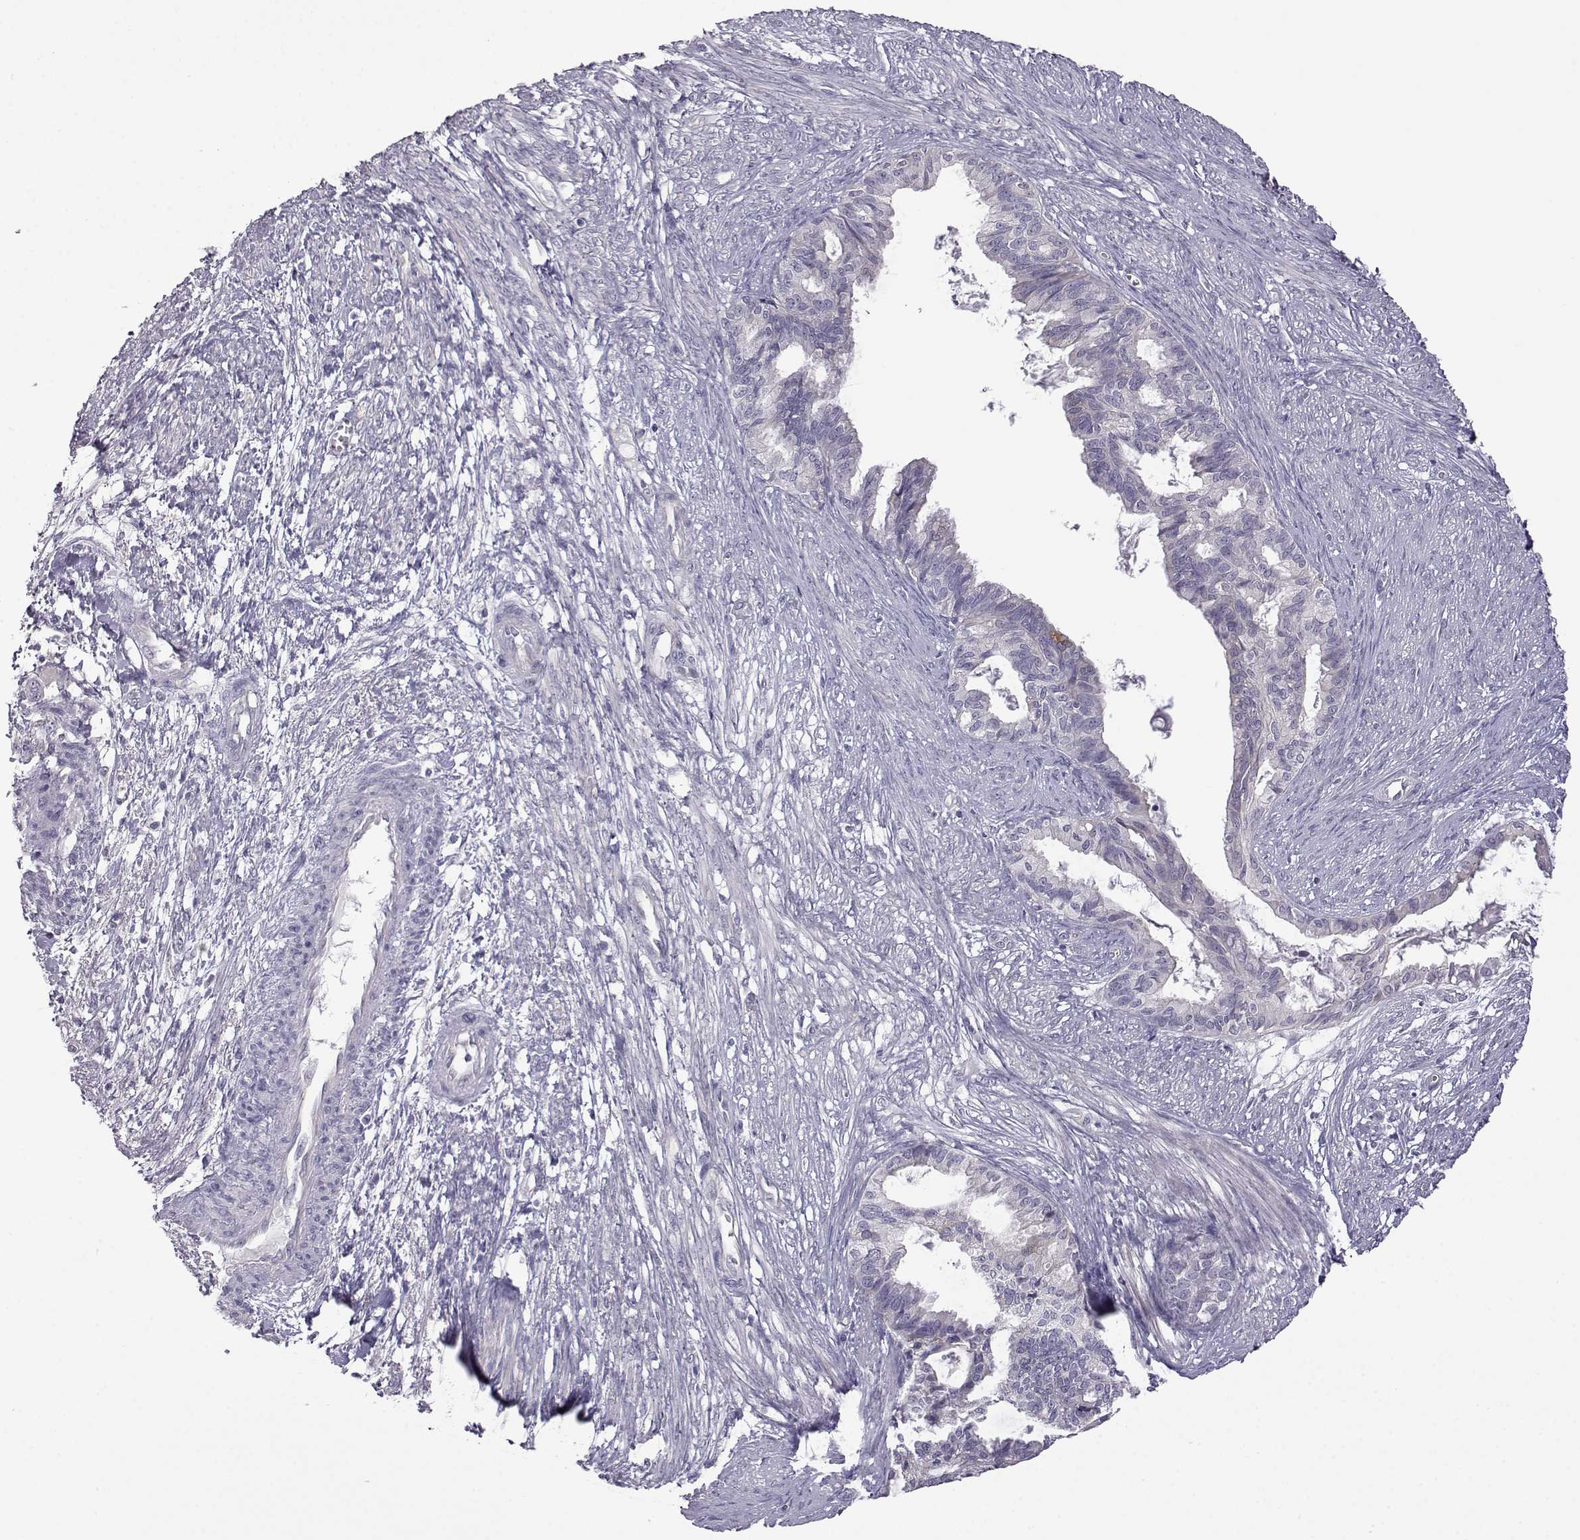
{"staining": {"intensity": "negative", "quantity": "none", "location": "none"}, "tissue": "endometrial cancer", "cell_type": "Tumor cells", "image_type": "cancer", "snomed": [{"axis": "morphology", "description": "Adenocarcinoma, NOS"}, {"axis": "topography", "description": "Endometrium"}], "caption": "Tumor cells are negative for protein expression in human endometrial adenocarcinoma.", "gene": "VGF", "patient": {"sex": "female", "age": 86}}